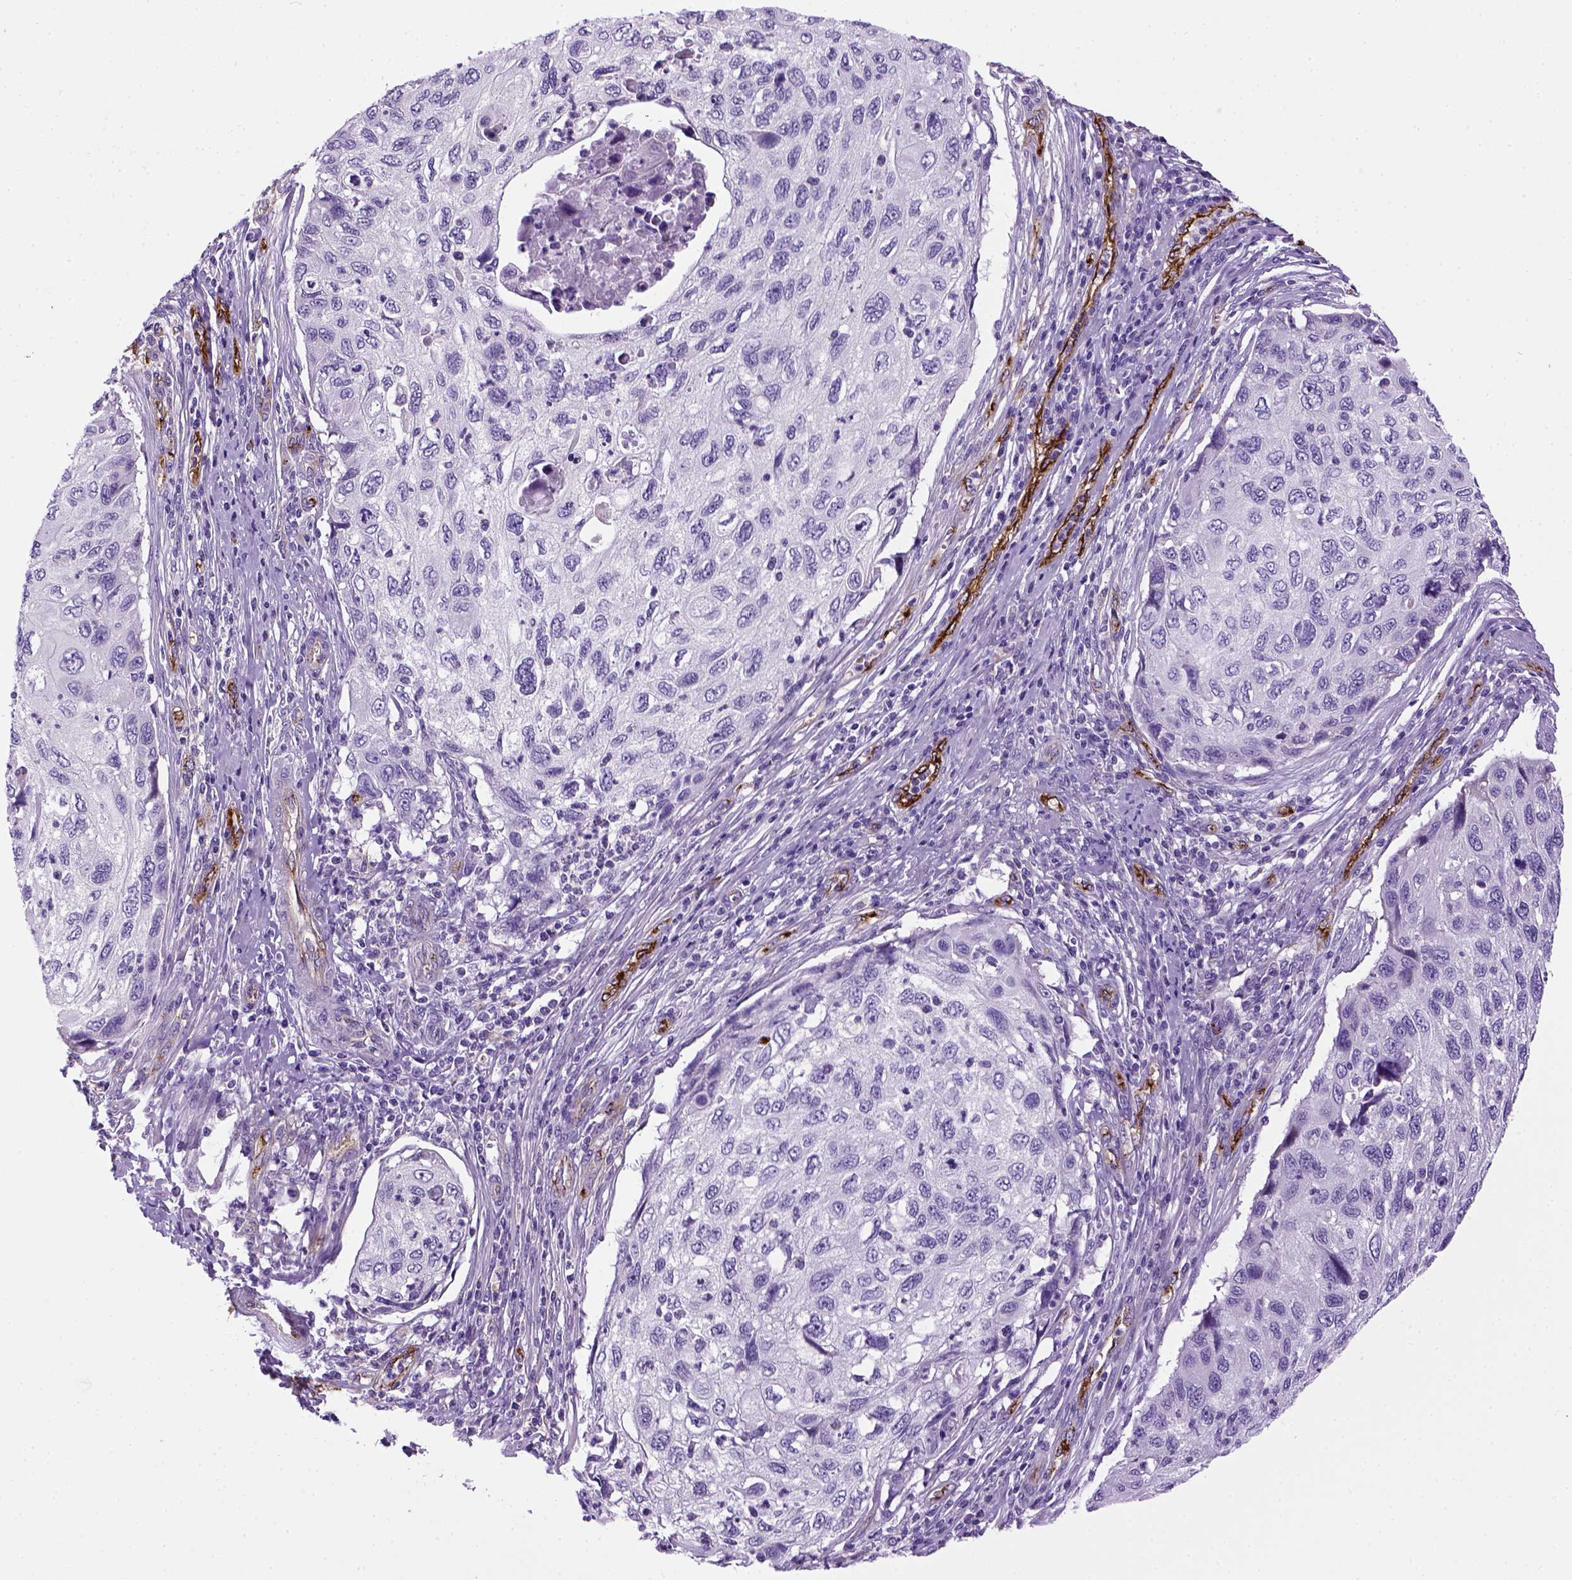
{"staining": {"intensity": "negative", "quantity": "none", "location": "none"}, "tissue": "cervical cancer", "cell_type": "Tumor cells", "image_type": "cancer", "snomed": [{"axis": "morphology", "description": "Squamous cell carcinoma, NOS"}, {"axis": "topography", "description": "Cervix"}], "caption": "Immunohistochemistry of human cervical squamous cell carcinoma demonstrates no staining in tumor cells.", "gene": "VWF", "patient": {"sex": "female", "age": 70}}